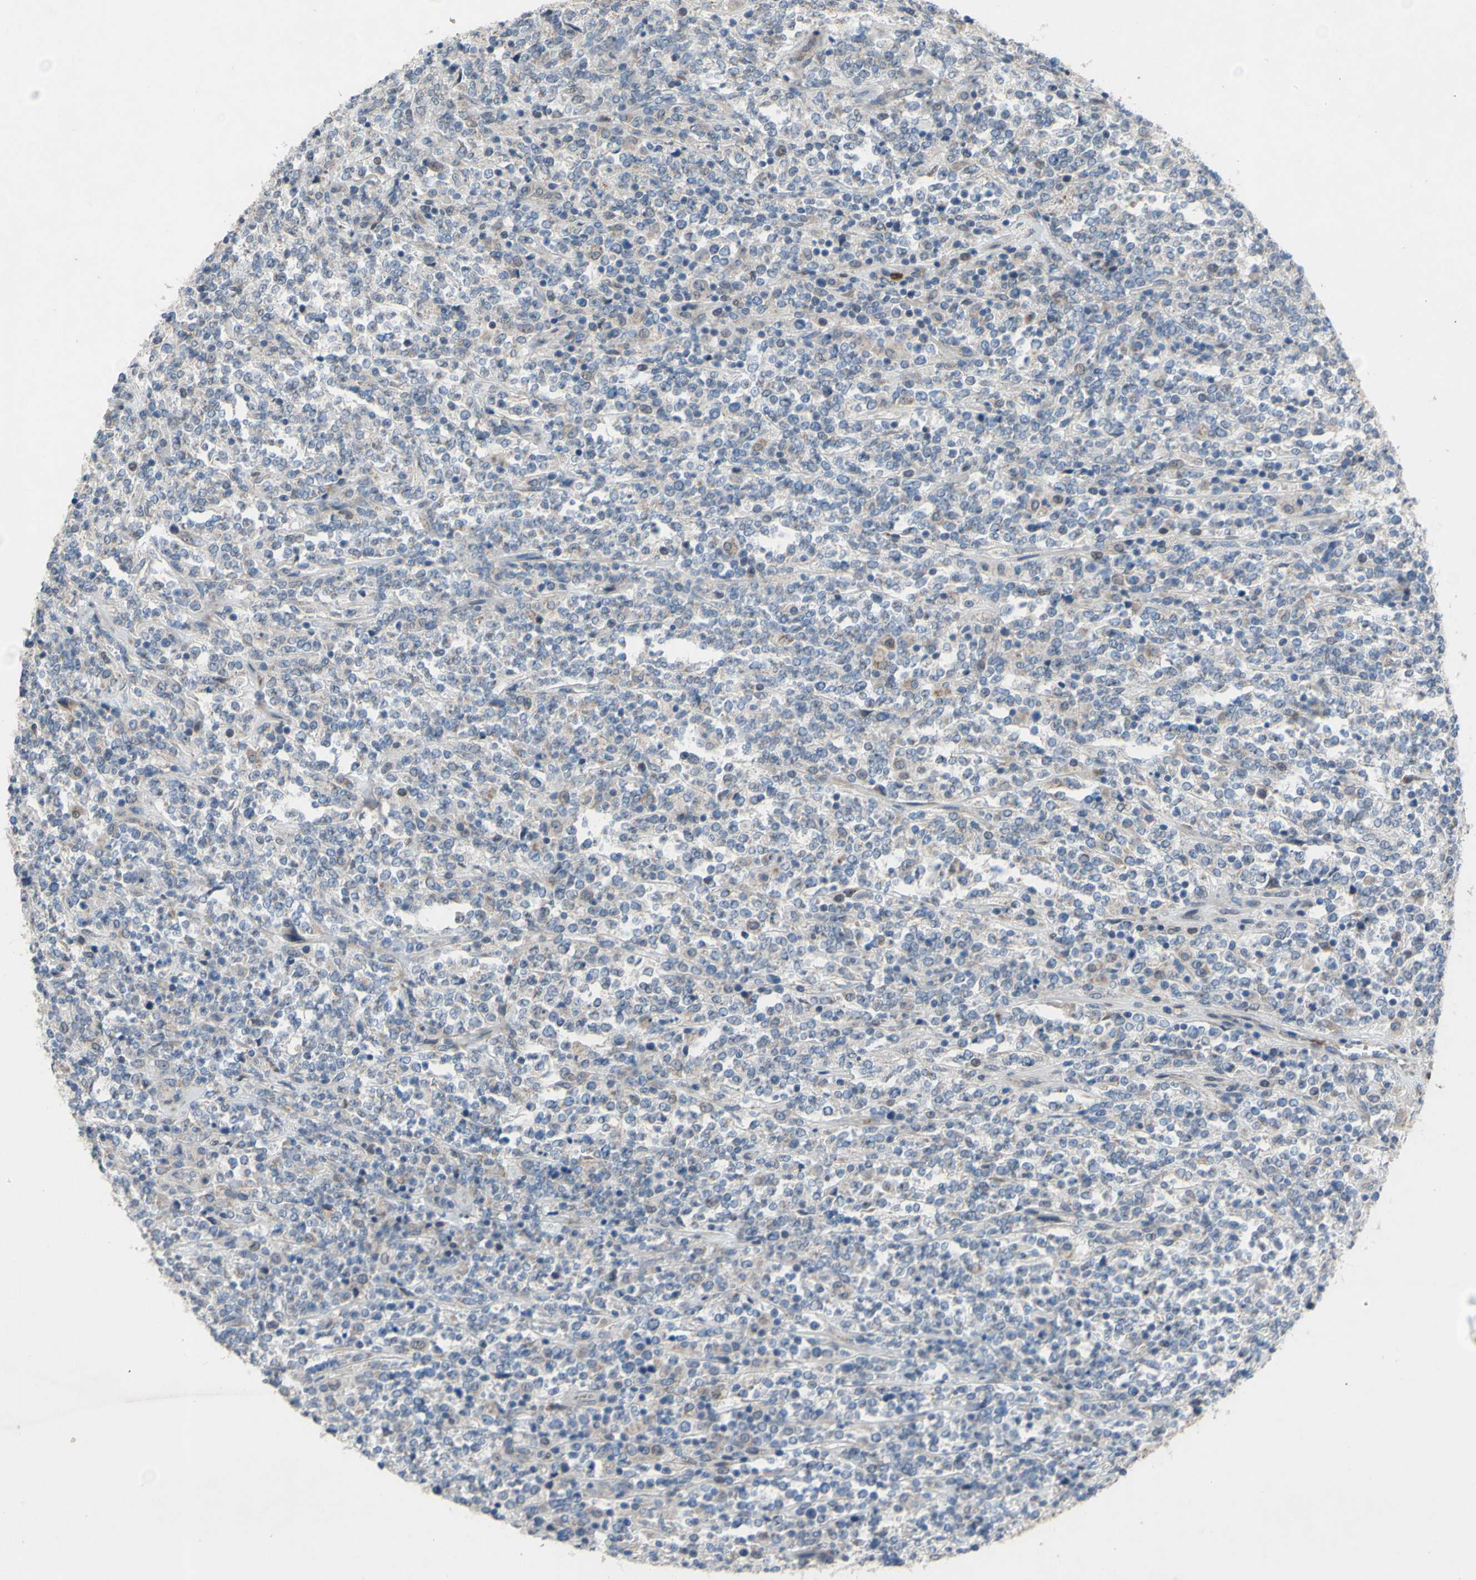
{"staining": {"intensity": "weak", "quantity": ">75%", "location": "cytoplasmic/membranous"}, "tissue": "lymphoma", "cell_type": "Tumor cells", "image_type": "cancer", "snomed": [{"axis": "morphology", "description": "Malignant lymphoma, non-Hodgkin's type, High grade"}, {"axis": "topography", "description": "Soft tissue"}], "caption": "Immunohistochemistry of lymphoma shows low levels of weak cytoplasmic/membranous positivity in approximately >75% of tumor cells.", "gene": "GRAMD2B", "patient": {"sex": "male", "age": 18}}